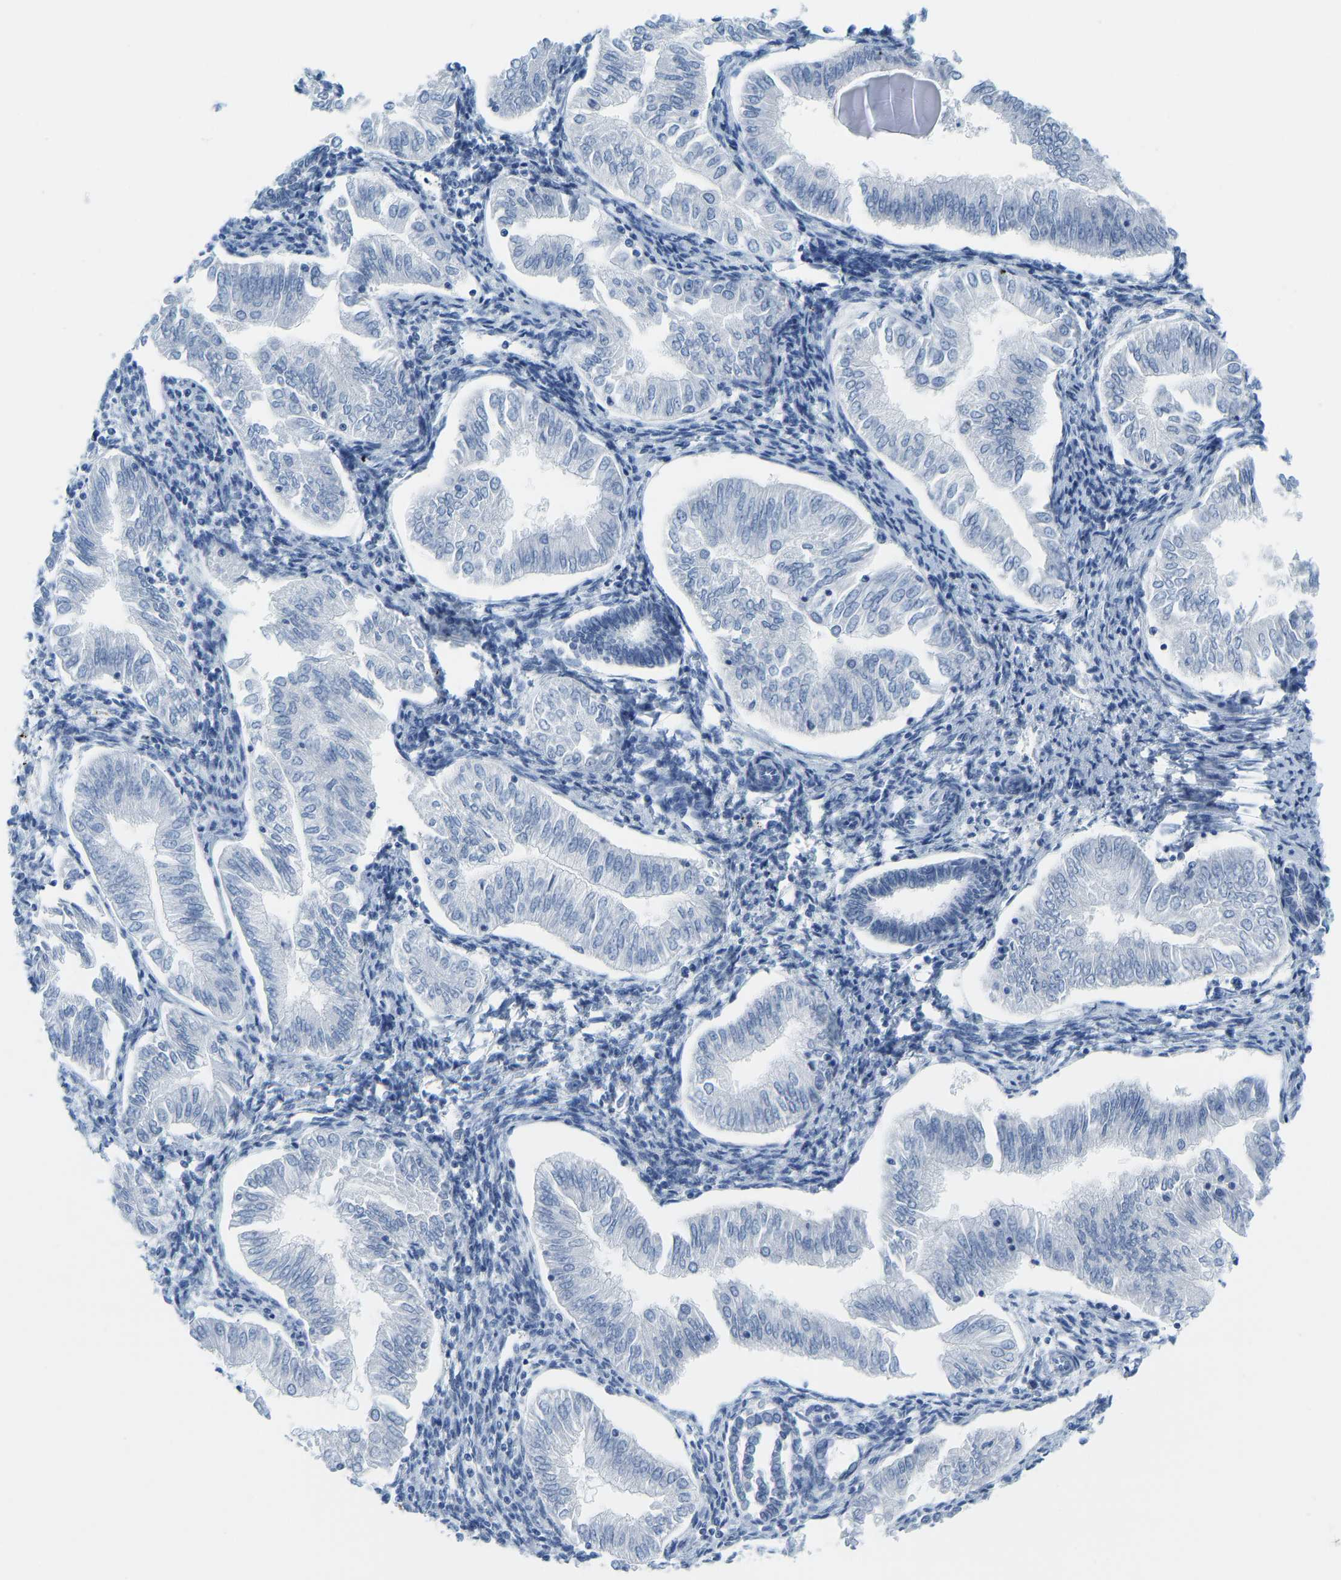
{"staining": {"intensity": "negative", "quantity": "none", "location": "none"}, "tissue": "endometrial cancer", "cell_type": "Tumor cells", "image_type": "cancer", "snomed": [{"axis": "morphology", "description": "Adenocarcinoma, NOS"}, {"axis": "topography", "description": "Endometrium"}], "caption": "Tumor cells show no significant protein expression in endometrial cancer. (IHC, brightfield microscopy, high magnification).", "gene": "SERPINB3", "patient": {"sex": "female", "age": 53}}